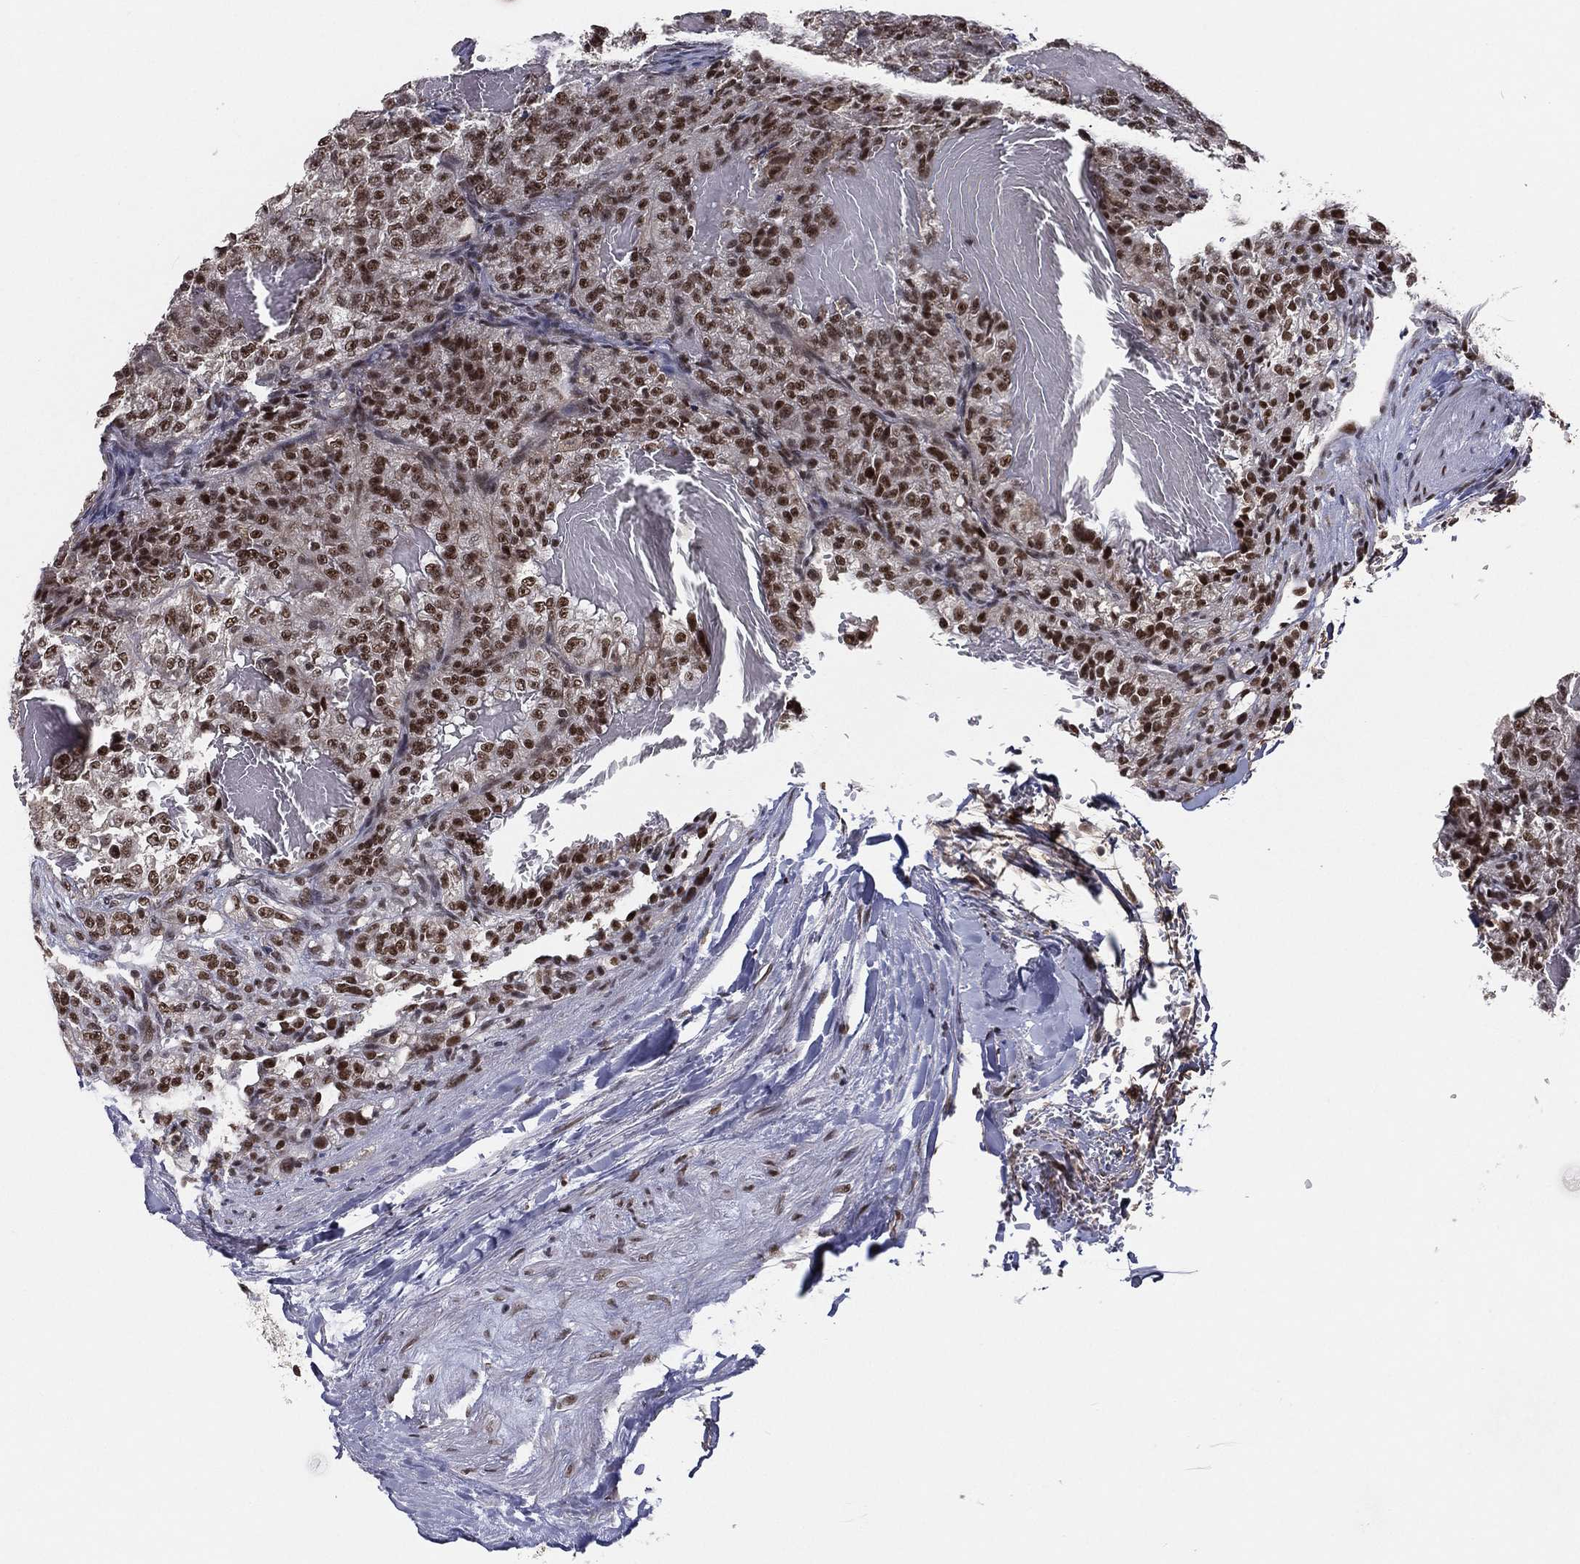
{"staining": {"intensity": "strong", "quantity": "25%-75%", "location": "nuclear"}, "tissue": "renal cancer", "cell_type": "Tumor cells", "image_type": "cancer", "snomed": [{"axis": "morphology", "description": "Adenocarcinoma, NOS"}, {"axis": "topography", "description": "Kidney"}], "caption": "This image displays immunohistochemistry staining of human renal adenocarcinoma, with high strong nuclear staining in about 25%-75% of tumor cells.", "gene": "GPALPP1", "patient": {"sex": "female", "age": 63}}